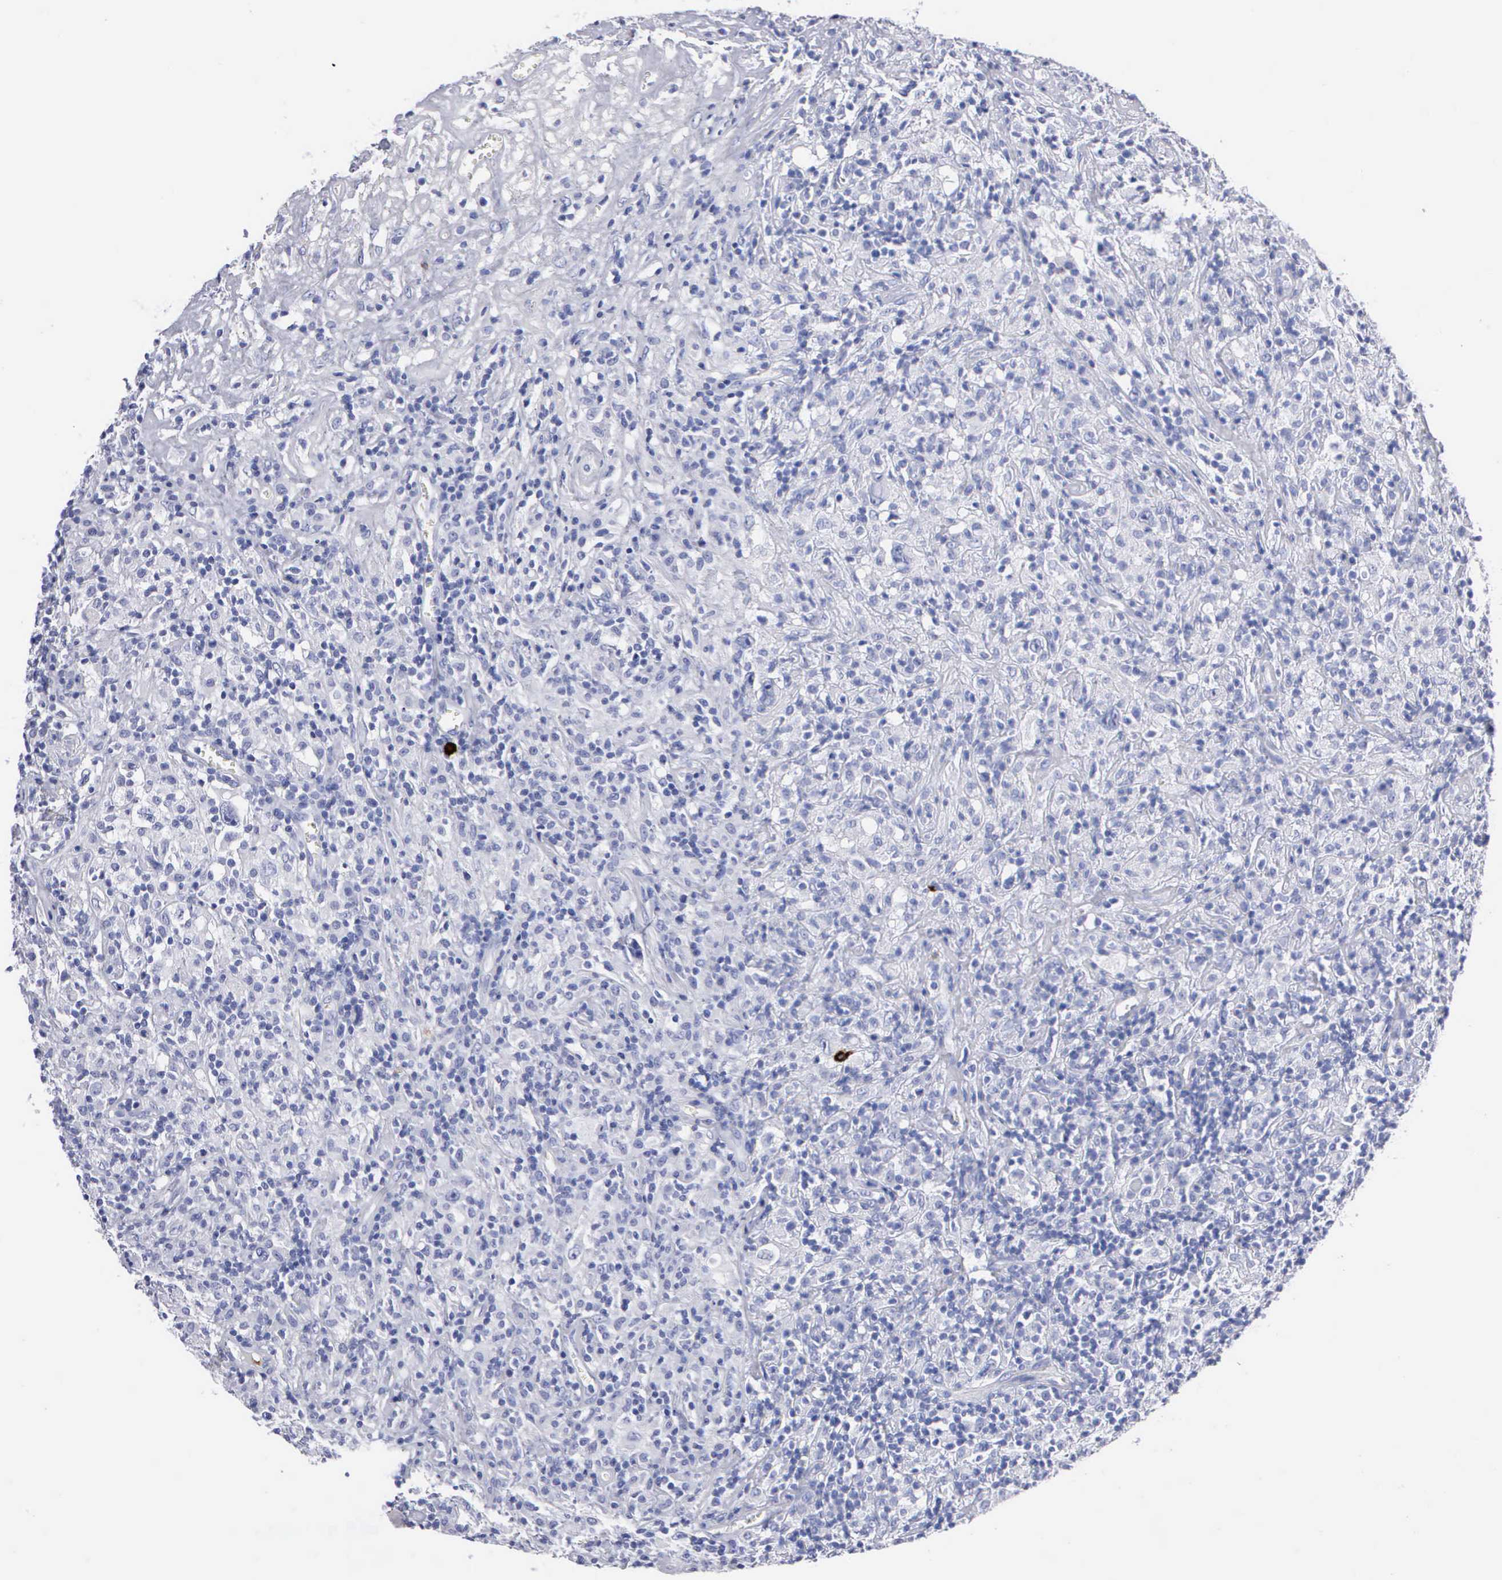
{"staining": {"intensity": "negative", "quantity": "none", "location": "none"}, "tissue": "lymphoma", "cell_type": "Tumor cells", "image_type": "cancer", "snomed": [{"axis": "morphology", "description": "Hodgkin's disease, NOS"}, {"axis": "topography", "description": "Lymph node"}], "caption": "DAB immunohistochemical staining of lymphoma reveals no significant staining in tumor cells.", "gene": "CTSG", "patient": {"sex": "male", "age": 46}}